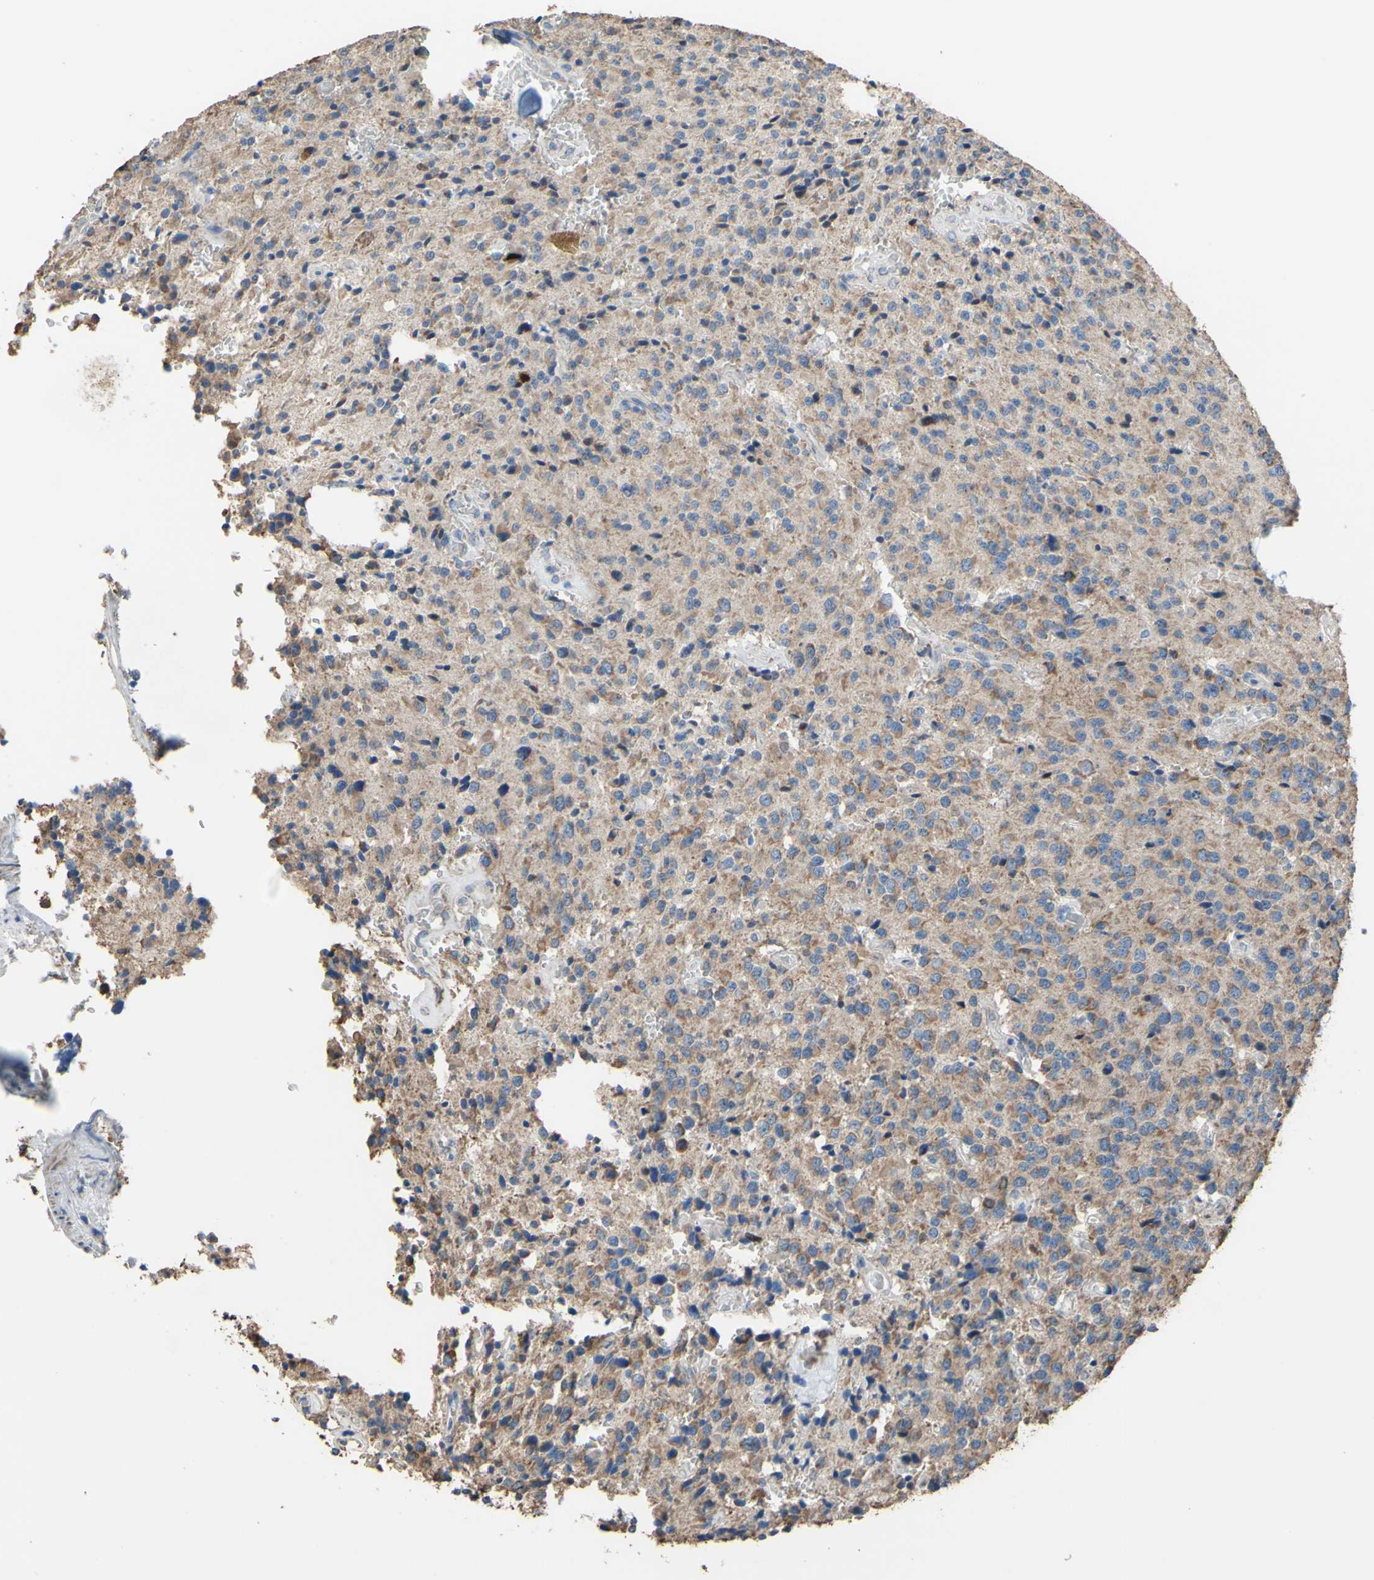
{"staining": {"intensity": "weak", "quantity": "25%-75%", "location": "cytoplasmic/membranous"}, "tissue": "glioma", "cell_type": "Tumor cells", "image_type": "cancer", "snomed": [{"axis": "morphology", "description": "Glioma, malignant, Low grade"}, {"axis": "topography", "description": "Brain"}], "caption": "Tumor cells show weak cytoplasmic/membranous positivity in about 25%-75% of cells in glioma. (IHC, brightfield microscopy, high magnification).", "gene": "CMKLR2", "patient": {"sex": "male", "age": 58}}